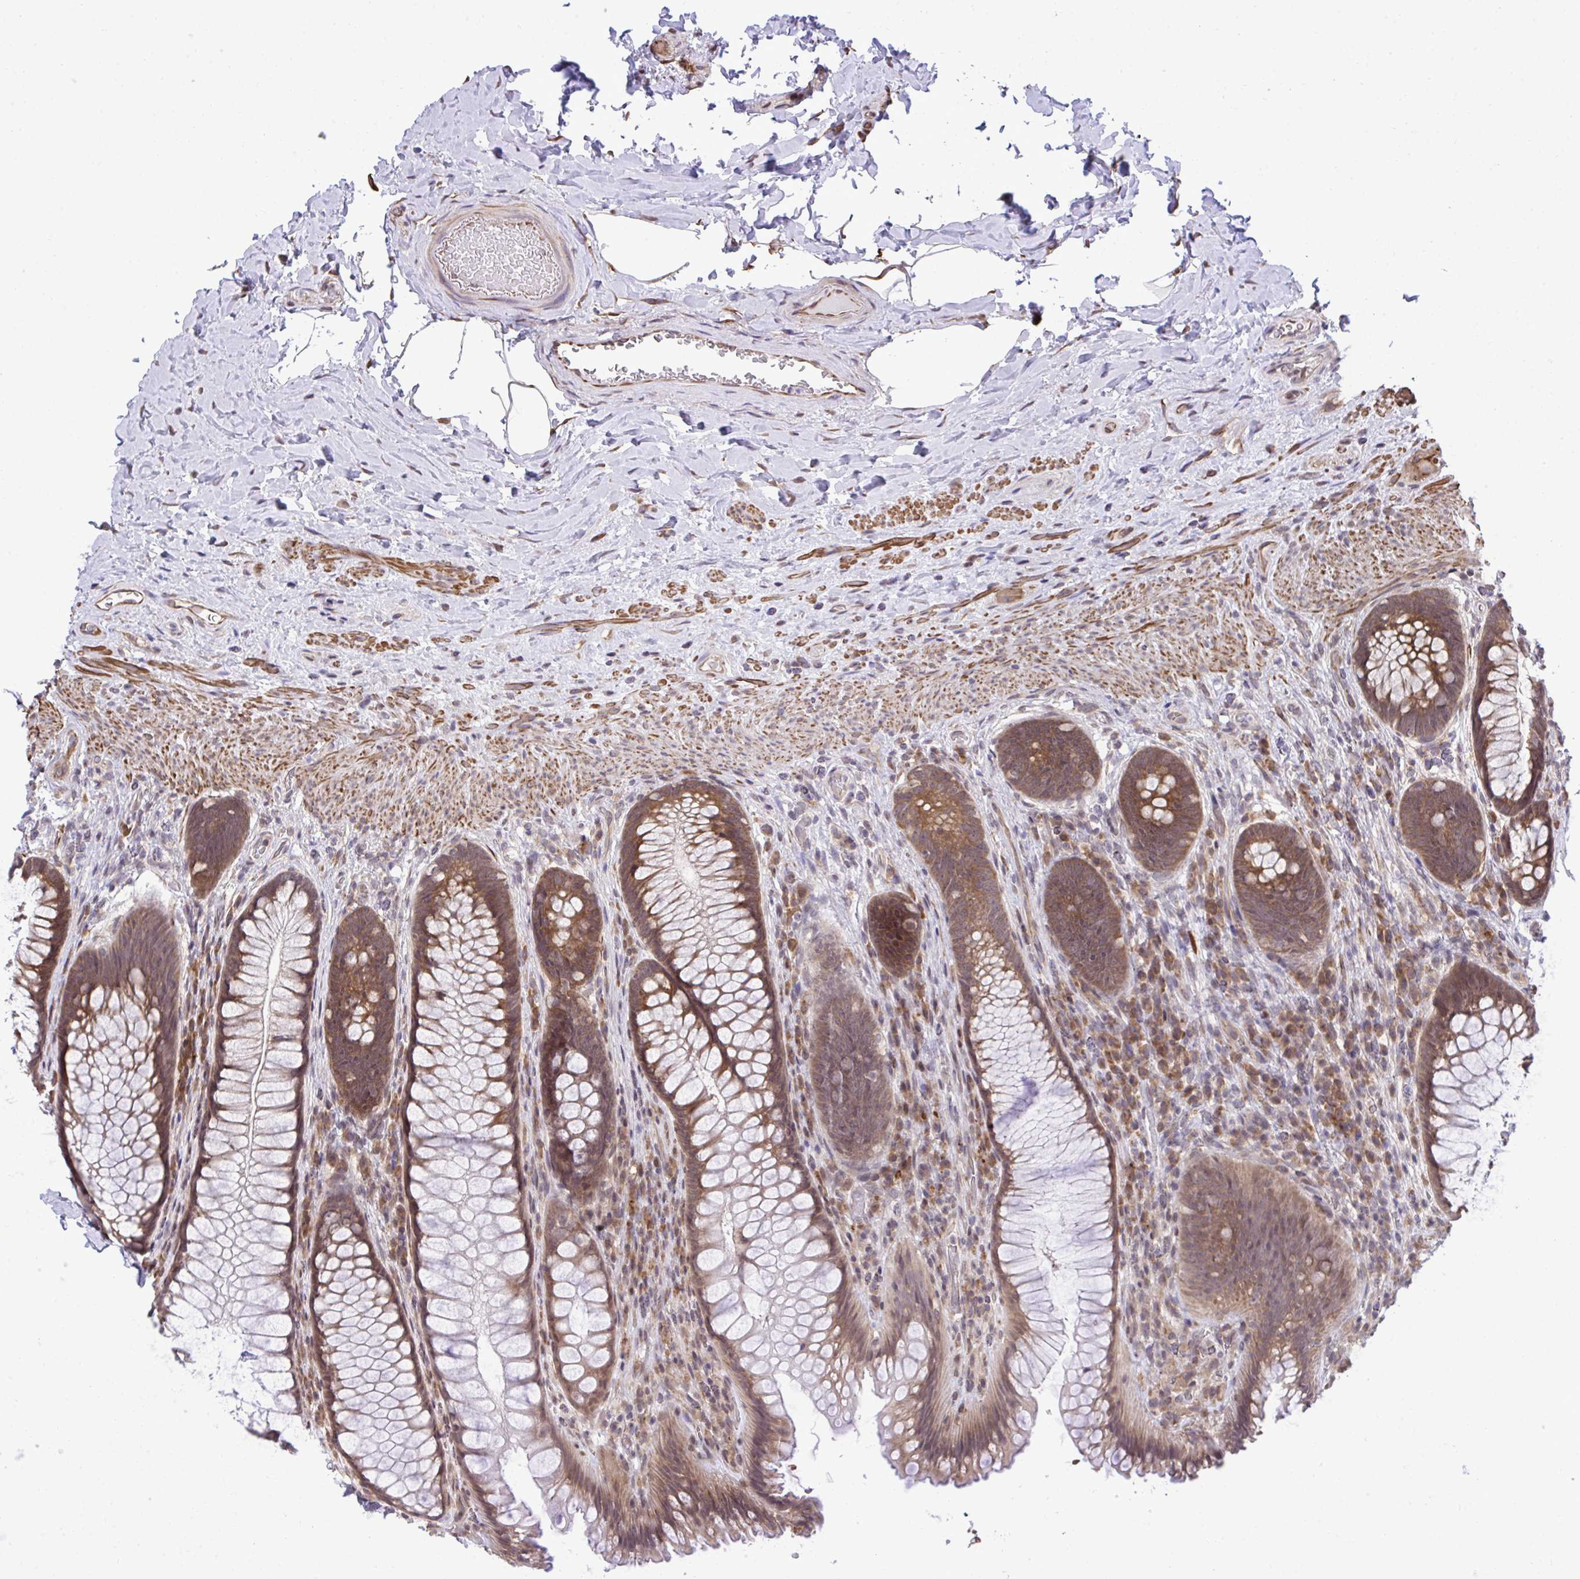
{"staining": {"intensity": "moderate", "quantity": ">75%", "location": "cytoplasmic/membranous"}, "tissue": "rectum", "cell_type": "Glandular cells", "image_type": "normal", "snomed": [{"axis": "morphology", "description": "Normal tissue, NOS"}, {"axis": "topography", "description": "Rectum"}], "caption": "Moderate cytoplasmic/membranous staining is present in approximately >75% of glandular cells in unremarkable rectum. (Stains: DAB in brown, nuclei in blue, Microscopy: brightfield microscopy at high magnification).", "gene": "RPS15", "patient": {"sex": "male", "age": 53}}